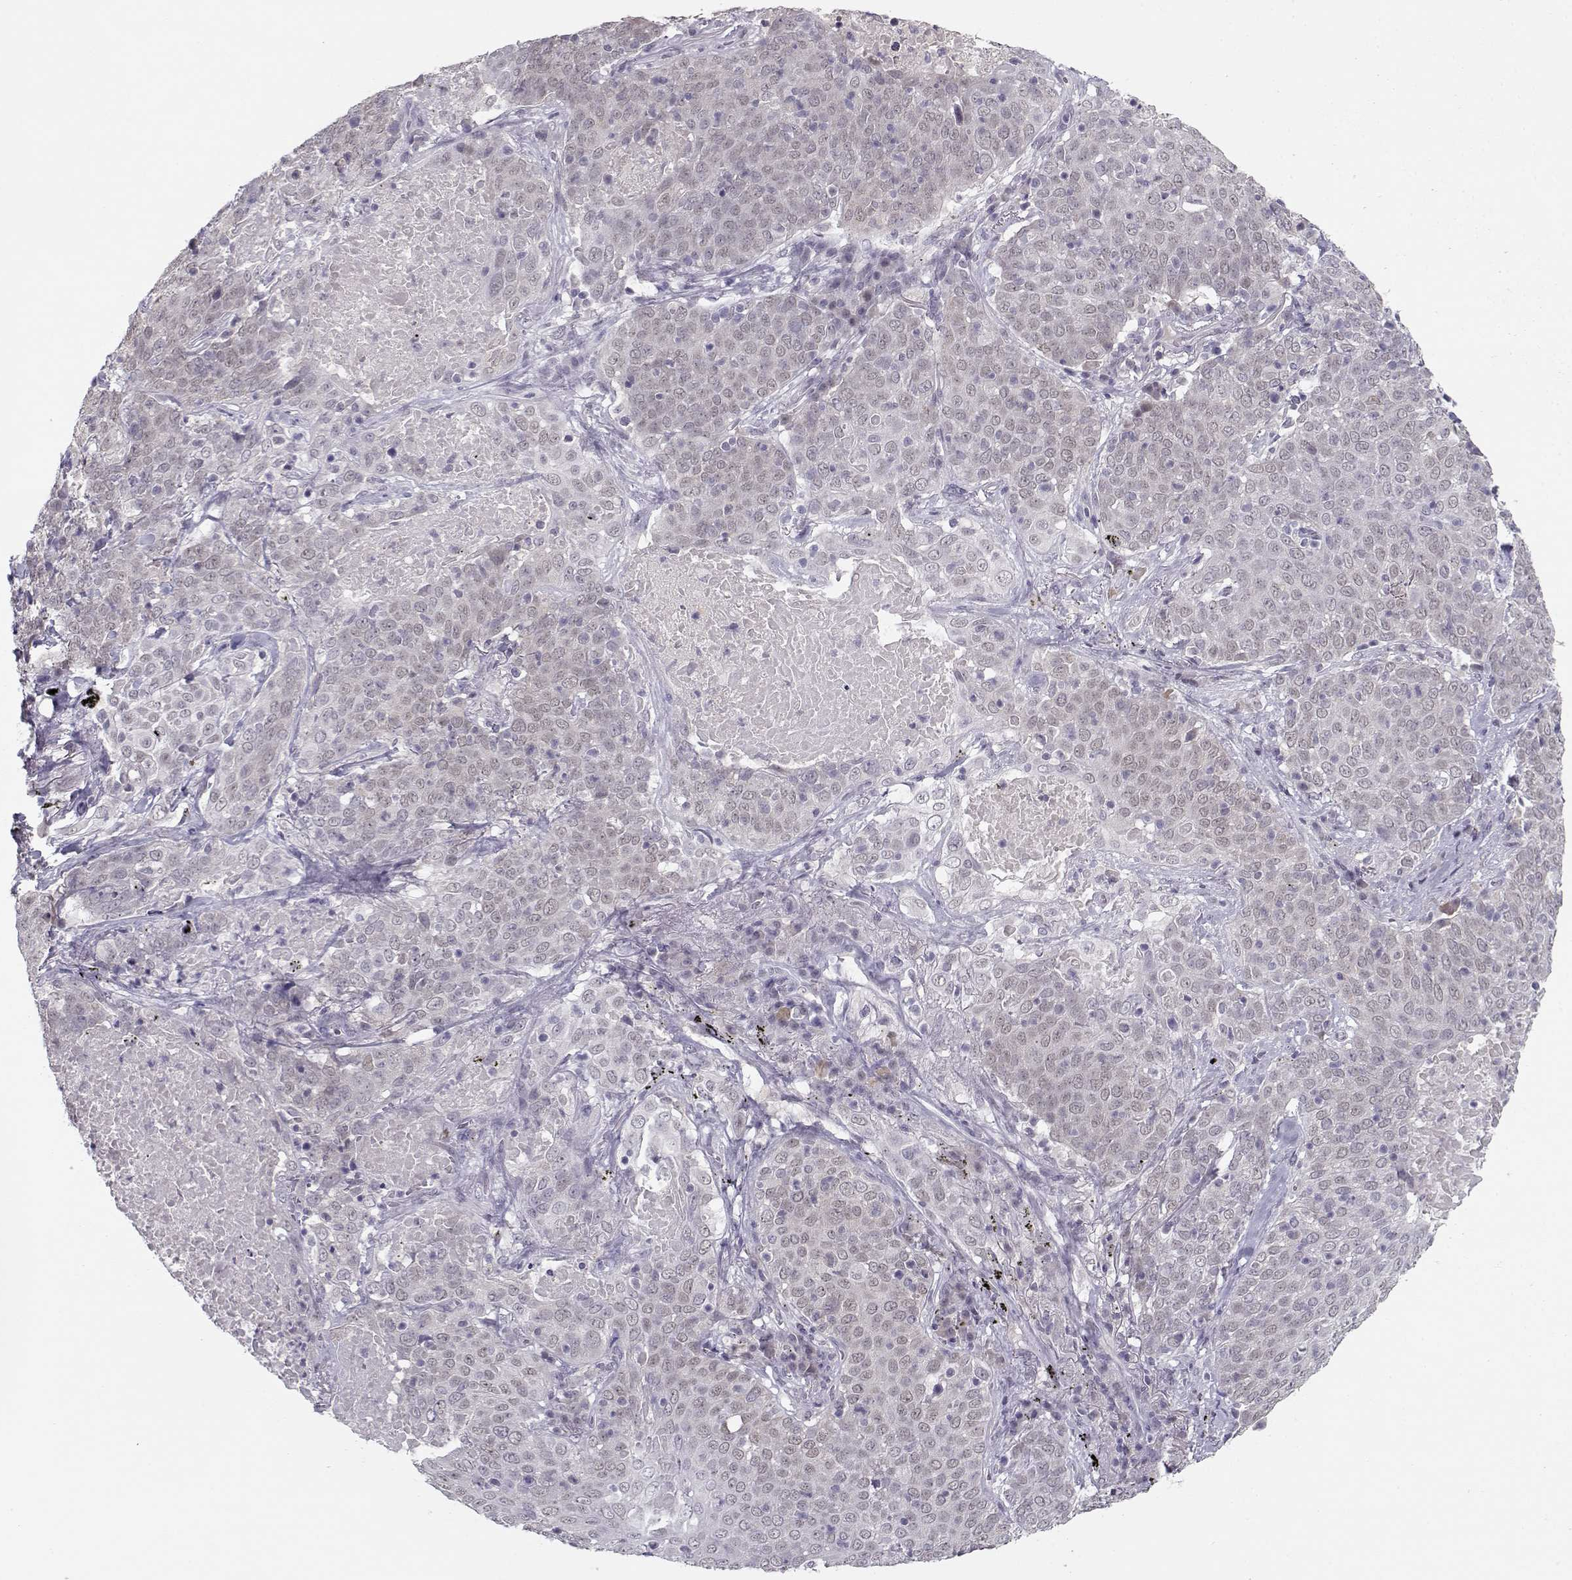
{"staining": {"intensity": "negative", "quantity": "none", "location": "none"}, "tissue": "lung cancer", "cell_type": "Tumor cells", "image_type": "cancer", "snomed": [{"axis": "morphology", "description": "Squamous cell carcinoma, NOS"}, {"axis": "topography", "description": "Lung"}], "caption": "Tumor cells are negative for protein expression in human lung cancer (squamous cell carcinoma). Nuclei are stained in blue.", "gene": "C16orf86", "patient": {"sex": "male", "age": 82}}